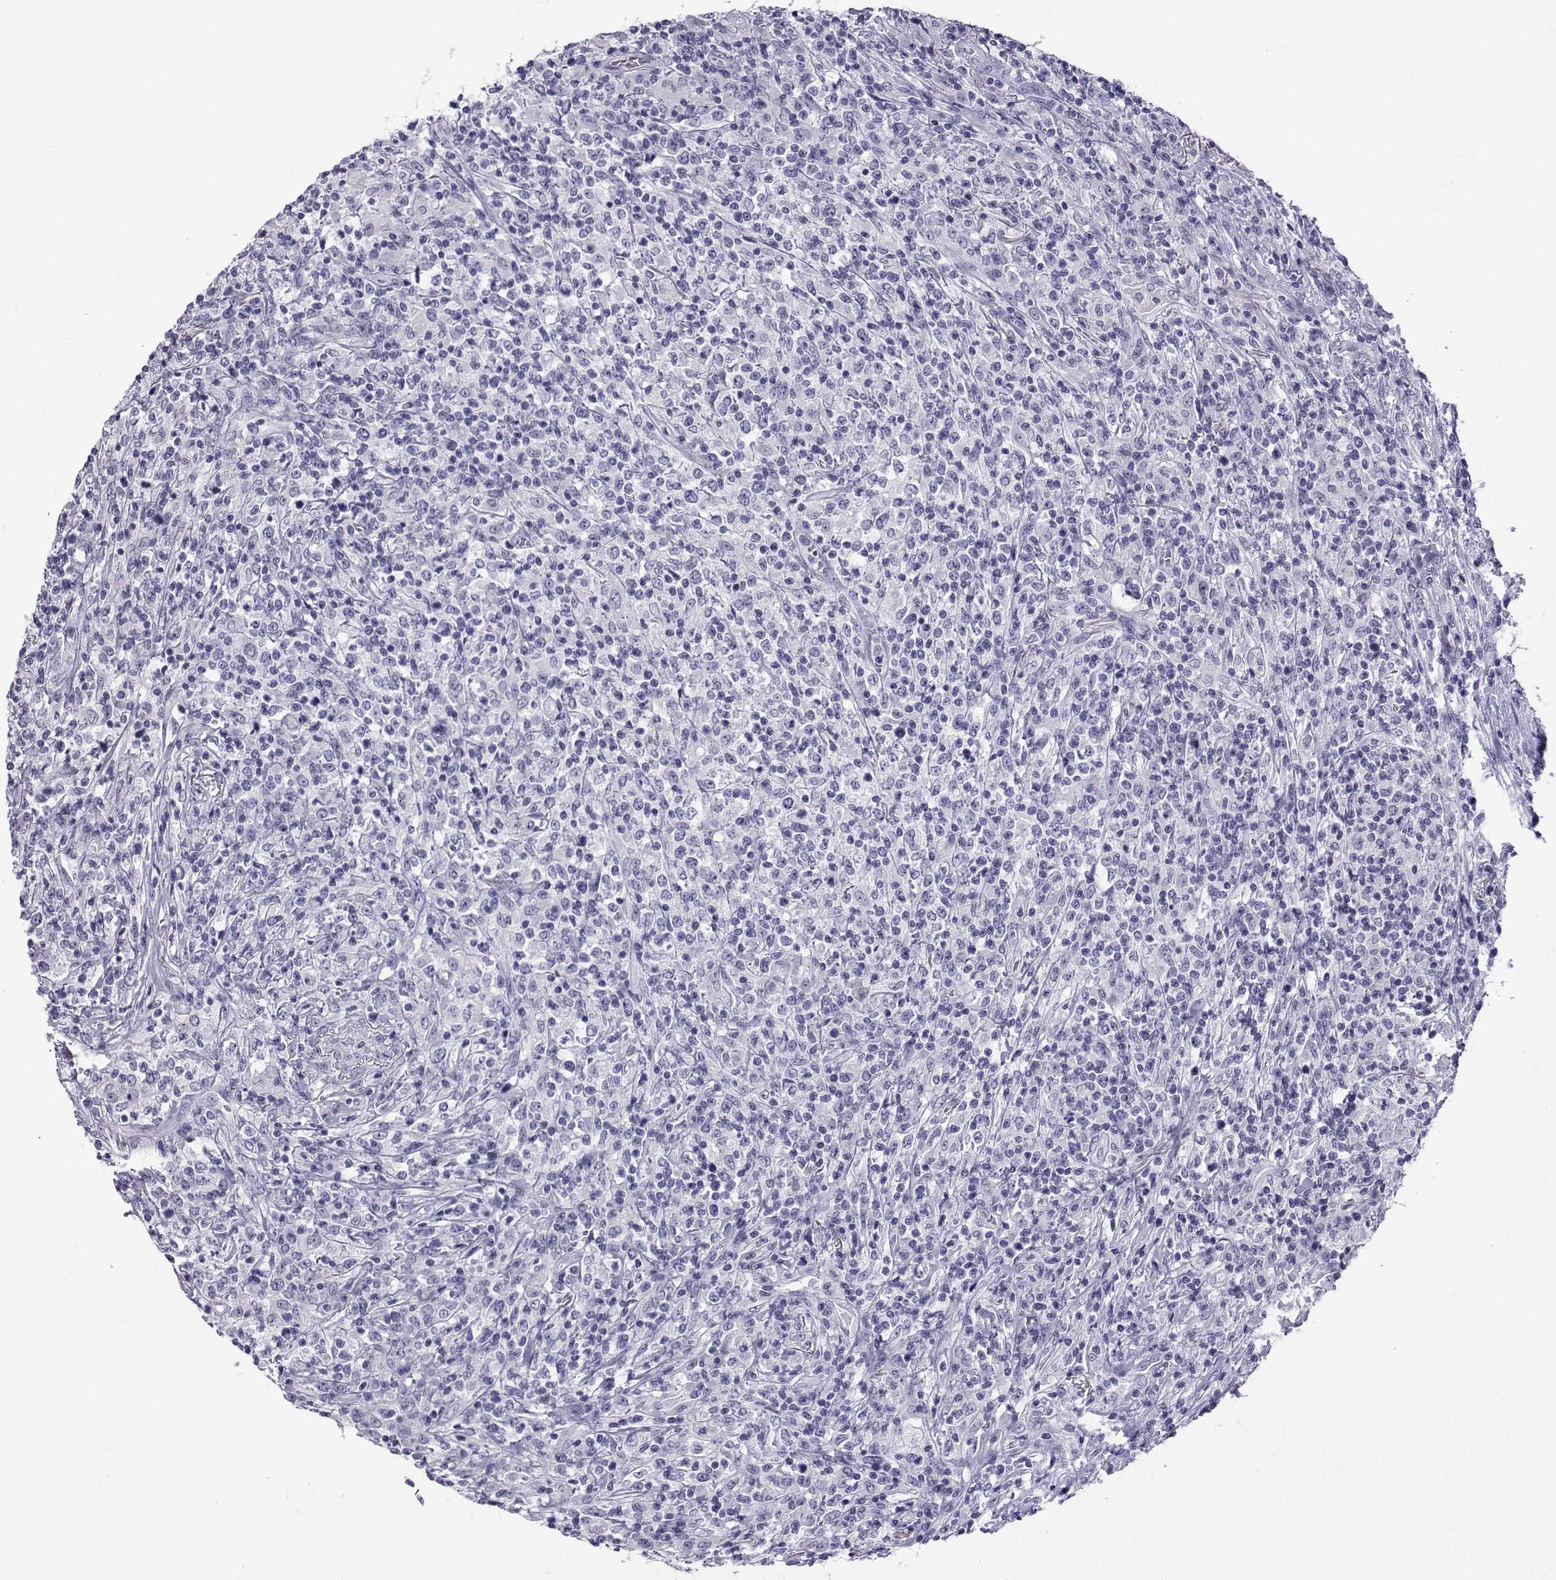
{"staining": {"intensity": "negative", "quantity": "none", "location": "none"}, "tissue": "lymphoma", "cell_type": "Tumor cells", "image_type": "cancer", "snomed": [{"axis": "morphology", "description": "Malignant lymphoma, non-Hodgkin's type, High grade"}, {"axis": "topography", "description": "Lung"}], "caption": "Immunohistochemical staining of lymphoma demonstrates no significant staining in tumor cells.", "gene": "ACTL7A", "patient": {"sex": "male", "age": 79}}